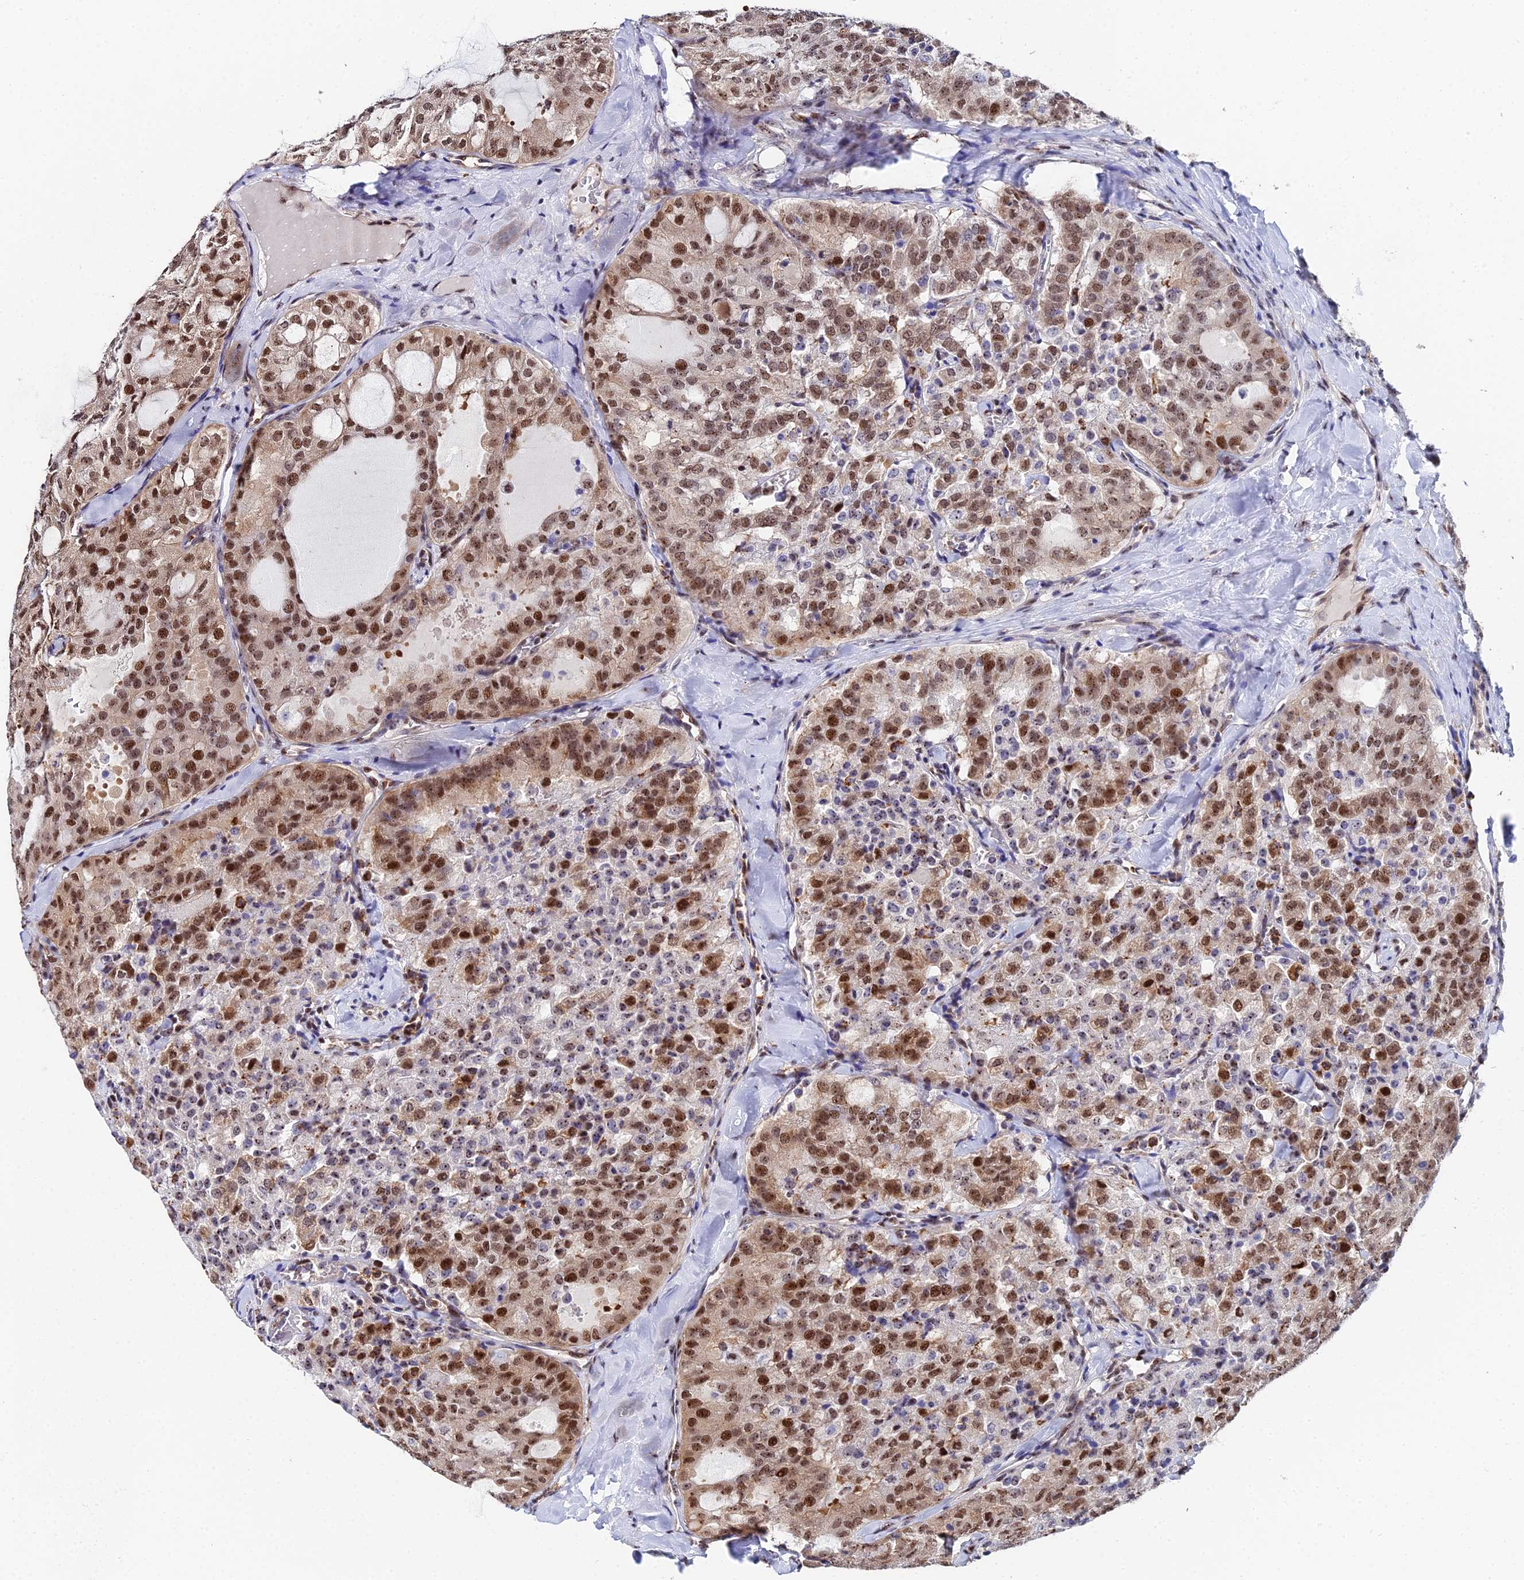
{"staining": {"intensity": "strong", "quantity": ">75%", "location": "nuclear"}, "tissue": "thyroid cancer", "cell_type": "Tumor cells", "image_type": "cancer", "snomed": [{"axis": "morphology", "description": "Follicular adenoma carcinoma, NOS"}, {"axis": "topography", "description": "Thyroid gland"}], "caption": "A photomicrograph of human thyroid cancer (follicular adenoma carcinoma) stained for a protein reveals strong nuclear brown staining in tumor cells.", "gene": "TIFA", "patient": {"sex": "male", "age": 75}}